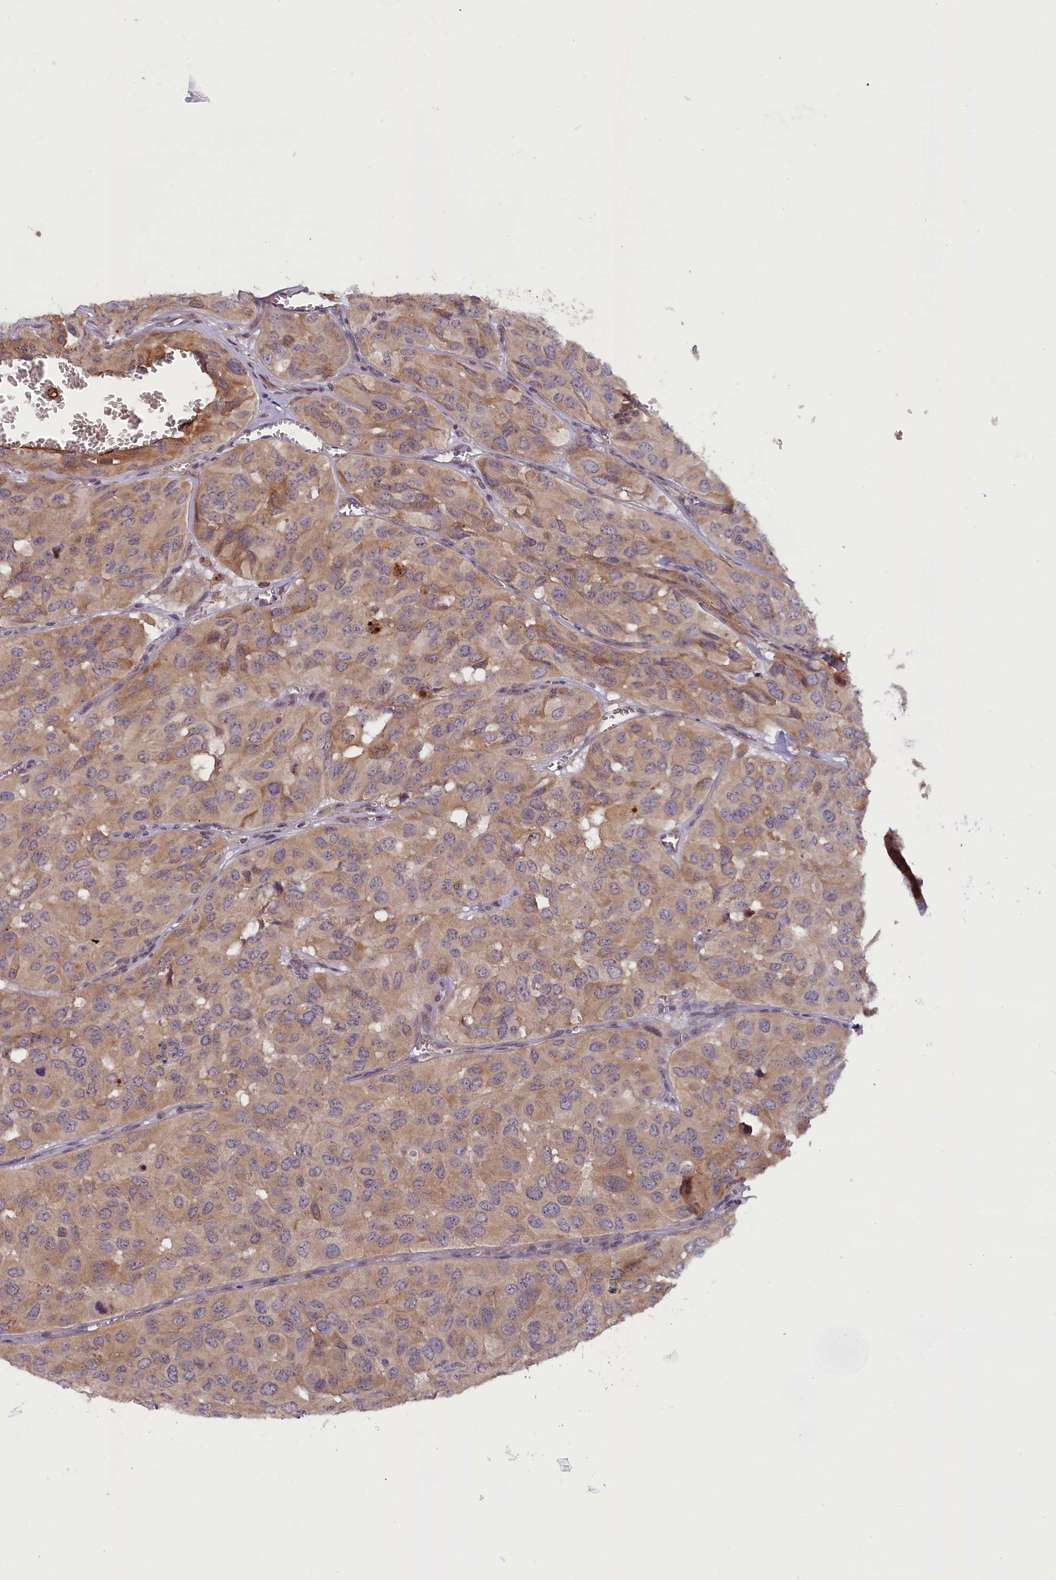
{"staining": {"intensity": "moderate", "quantity": ">75%", "location": "cytoplasmic/membranous"}, "tissue": "head and neck cancer", "cell_type": "Tumor cells", "image_type": "cancer", "snomed": [{"axis": "morphology", "description": "Adenocarcinoma, NOS"}, {"axis": "topography", "description": "Salivary gland, NOS"}, {"axis": "topography", "description": "Head-Neck"}], "caption": "About >75% of tumor cells in human head and neck cancer reveal moderate cytoplasmic/membranous protein expression as visualized by brown immunohistochemical staining.", "gene": "CCDC9B", "patient": {"sex": "female", "age": 76}}